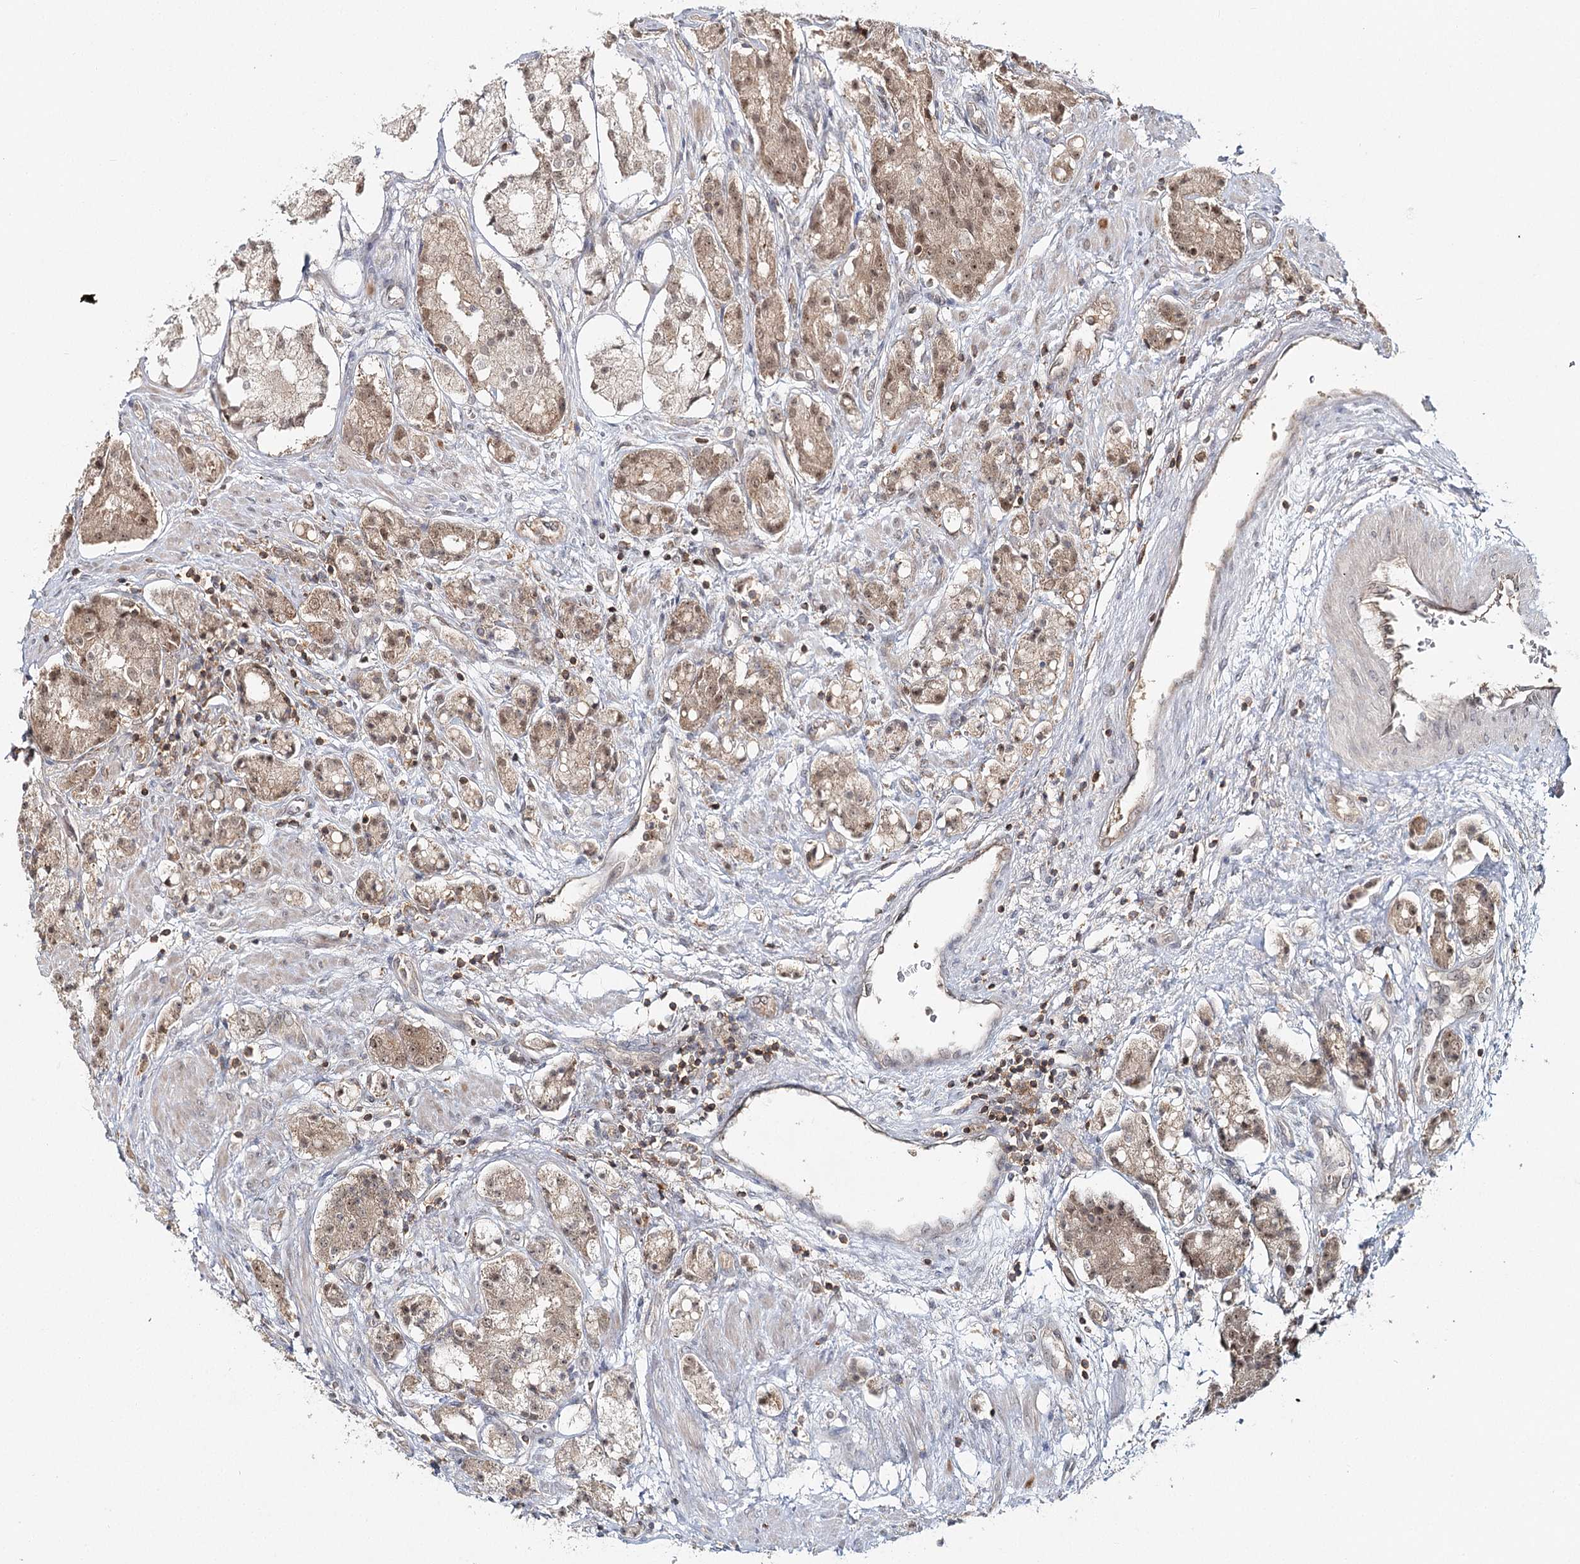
{"staining": {"intensity": "moderate", "quantity": ">75%", "location": "cytoplasmic/membranous,nuclear"}, "tissue": "prostate cancer", "cell_type": "Tumor cells", "image_type": "cancer", "snomed": [{"axis": "morphology", "description": "Adenocarcinoma, High grade"}, {"axis": "topography", "description": "Prostate"}], "caption": "Protein expression analysis of human adenocarcinoma (high-grade) (prostate) reveals moderate cytoplasmic/membranous and nuclear expression in approximately >75% of tumor cells.", "gene": "FAM120B", "patient": {"sex": "male", "age": 60}}